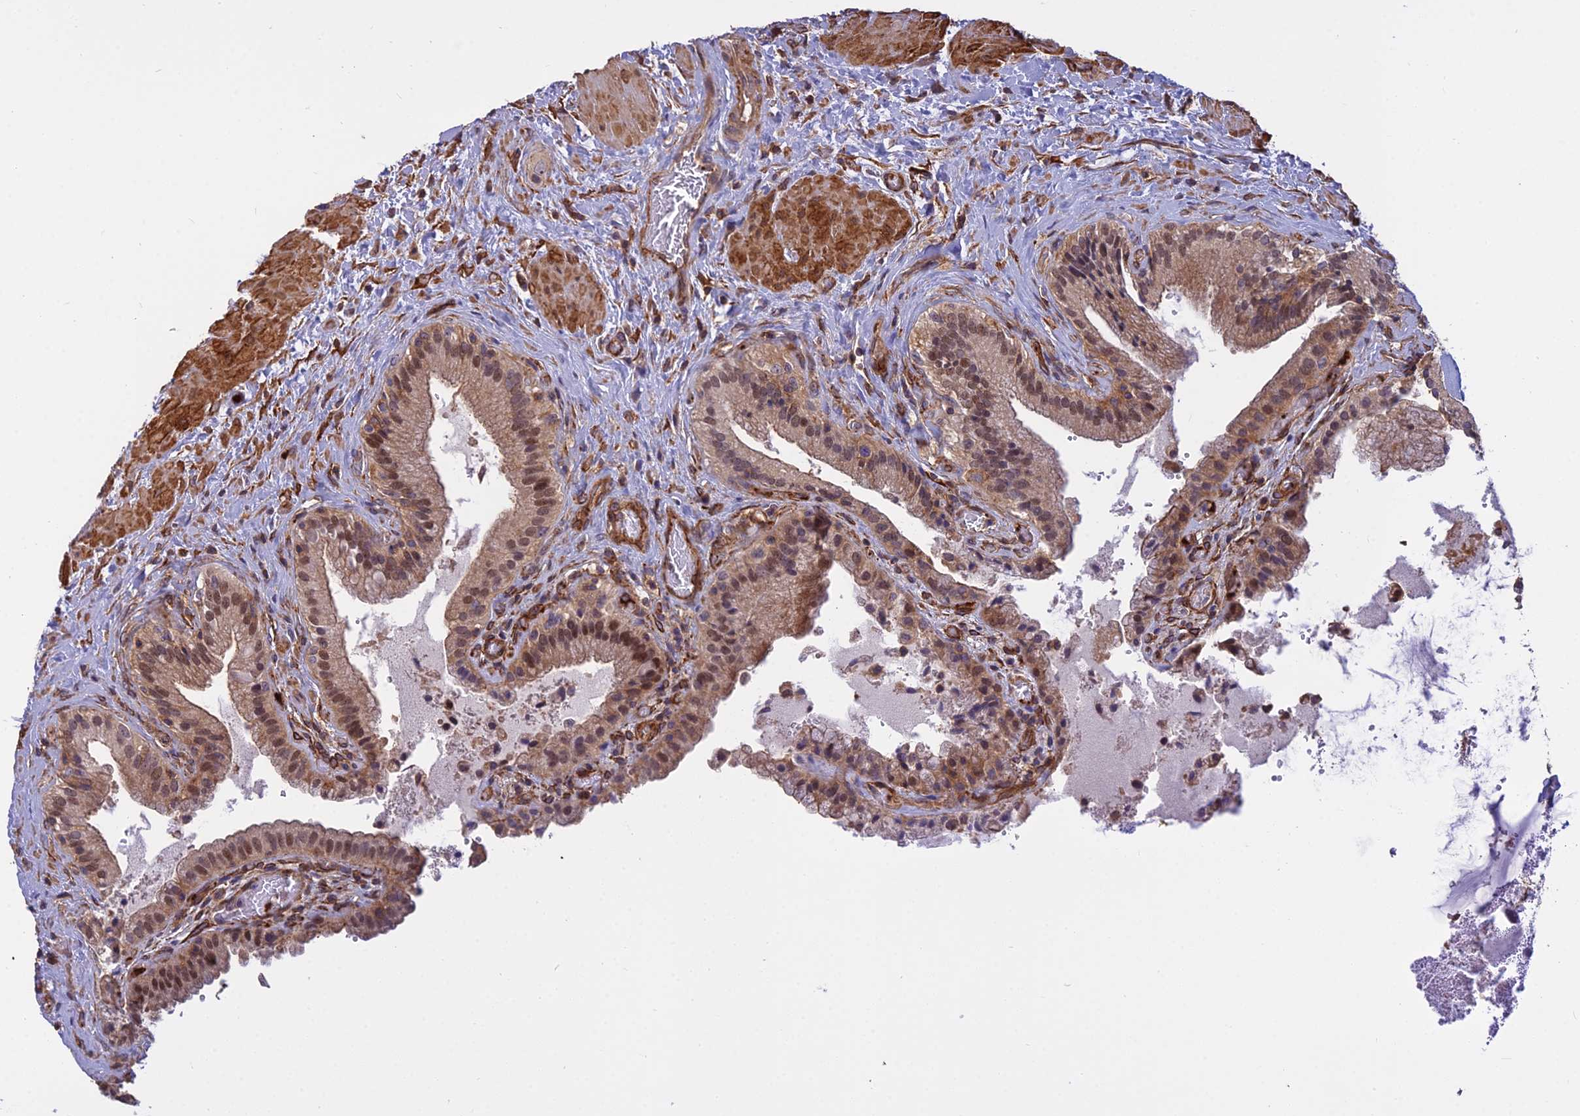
{"staining": {"intensity": "strong", "quantity": ">75%", "location": "cytoplasmic/membranous,nuclear"}, "tissue": "gallbladder", "cell_type": "Glandular cells", "image_type": "normal", "snomed": [{"axis": "morphology", "description": "Normal tissue, NOS"}, {"axis": "topography", "description": "Gallbladder"}], "caption": "Protein expression analysis of normal human gallbladder reveals strong cytoplasmic/membranous,nuclear positivity in about >75% of glandular cells. (Stains: DAB in brown, nuclei in blue, Microscopy: brightfield microscopy at high magnification).", "gene": "TCEA3", "patient": {"sex": "male", "age": 24}}